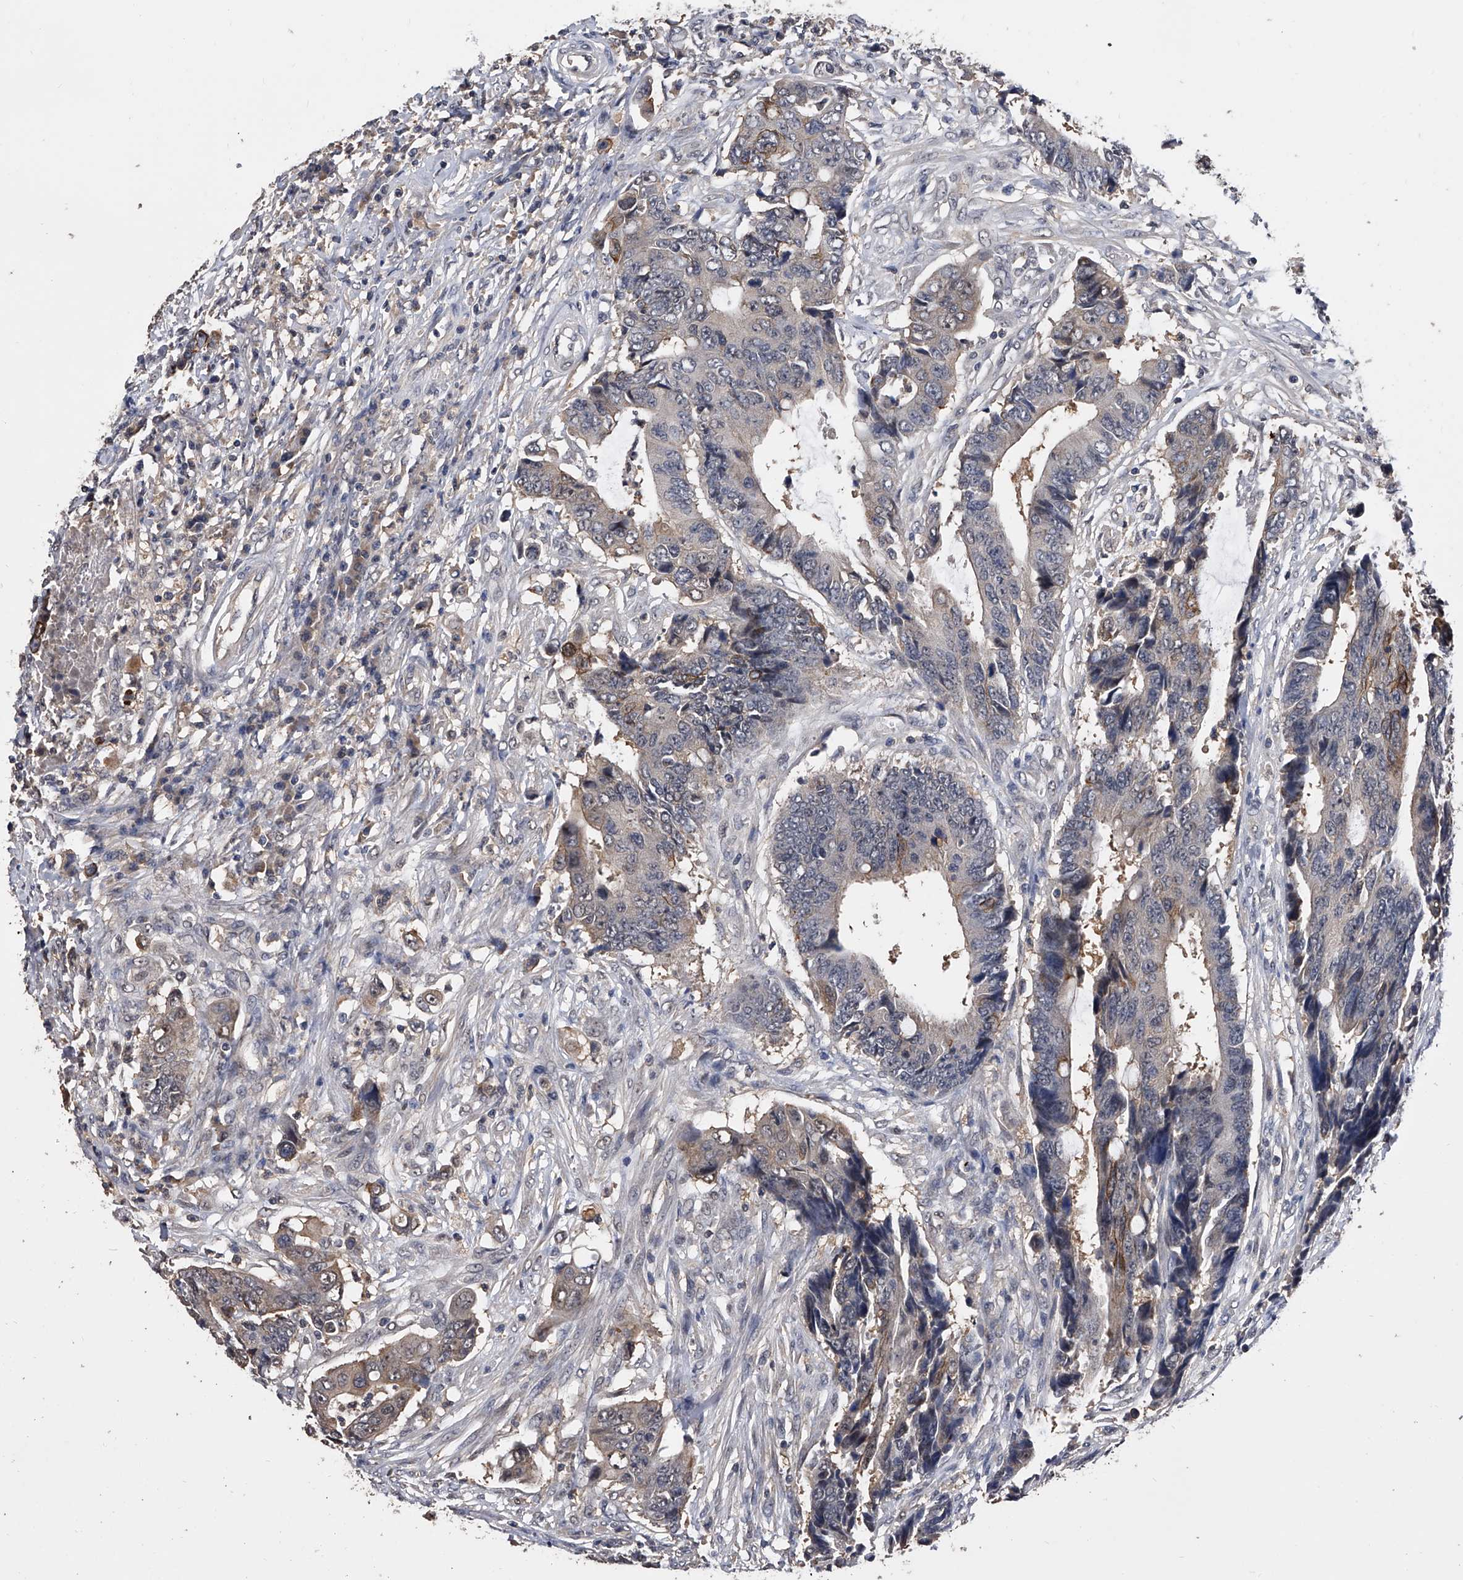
{"staining": {"intensity": "weak", "quantity": "<25%", "location": "cytoplasmic/membranous"}, "tissue": "colorectal cancer", "cell_type": "Tumor cells", "image_type": "cancer", "snomed": [{"axis": "morphology", "description": "Adenocarcinoma, NOS"}, {"axis": "topography", "description": "Rectum"}], "caption": "IHC of human colorectal adenocarcinoma displays no staining in tumor cells.", "gene": "EFCAB7", "patient": {"sex": "male", "age": 84}}